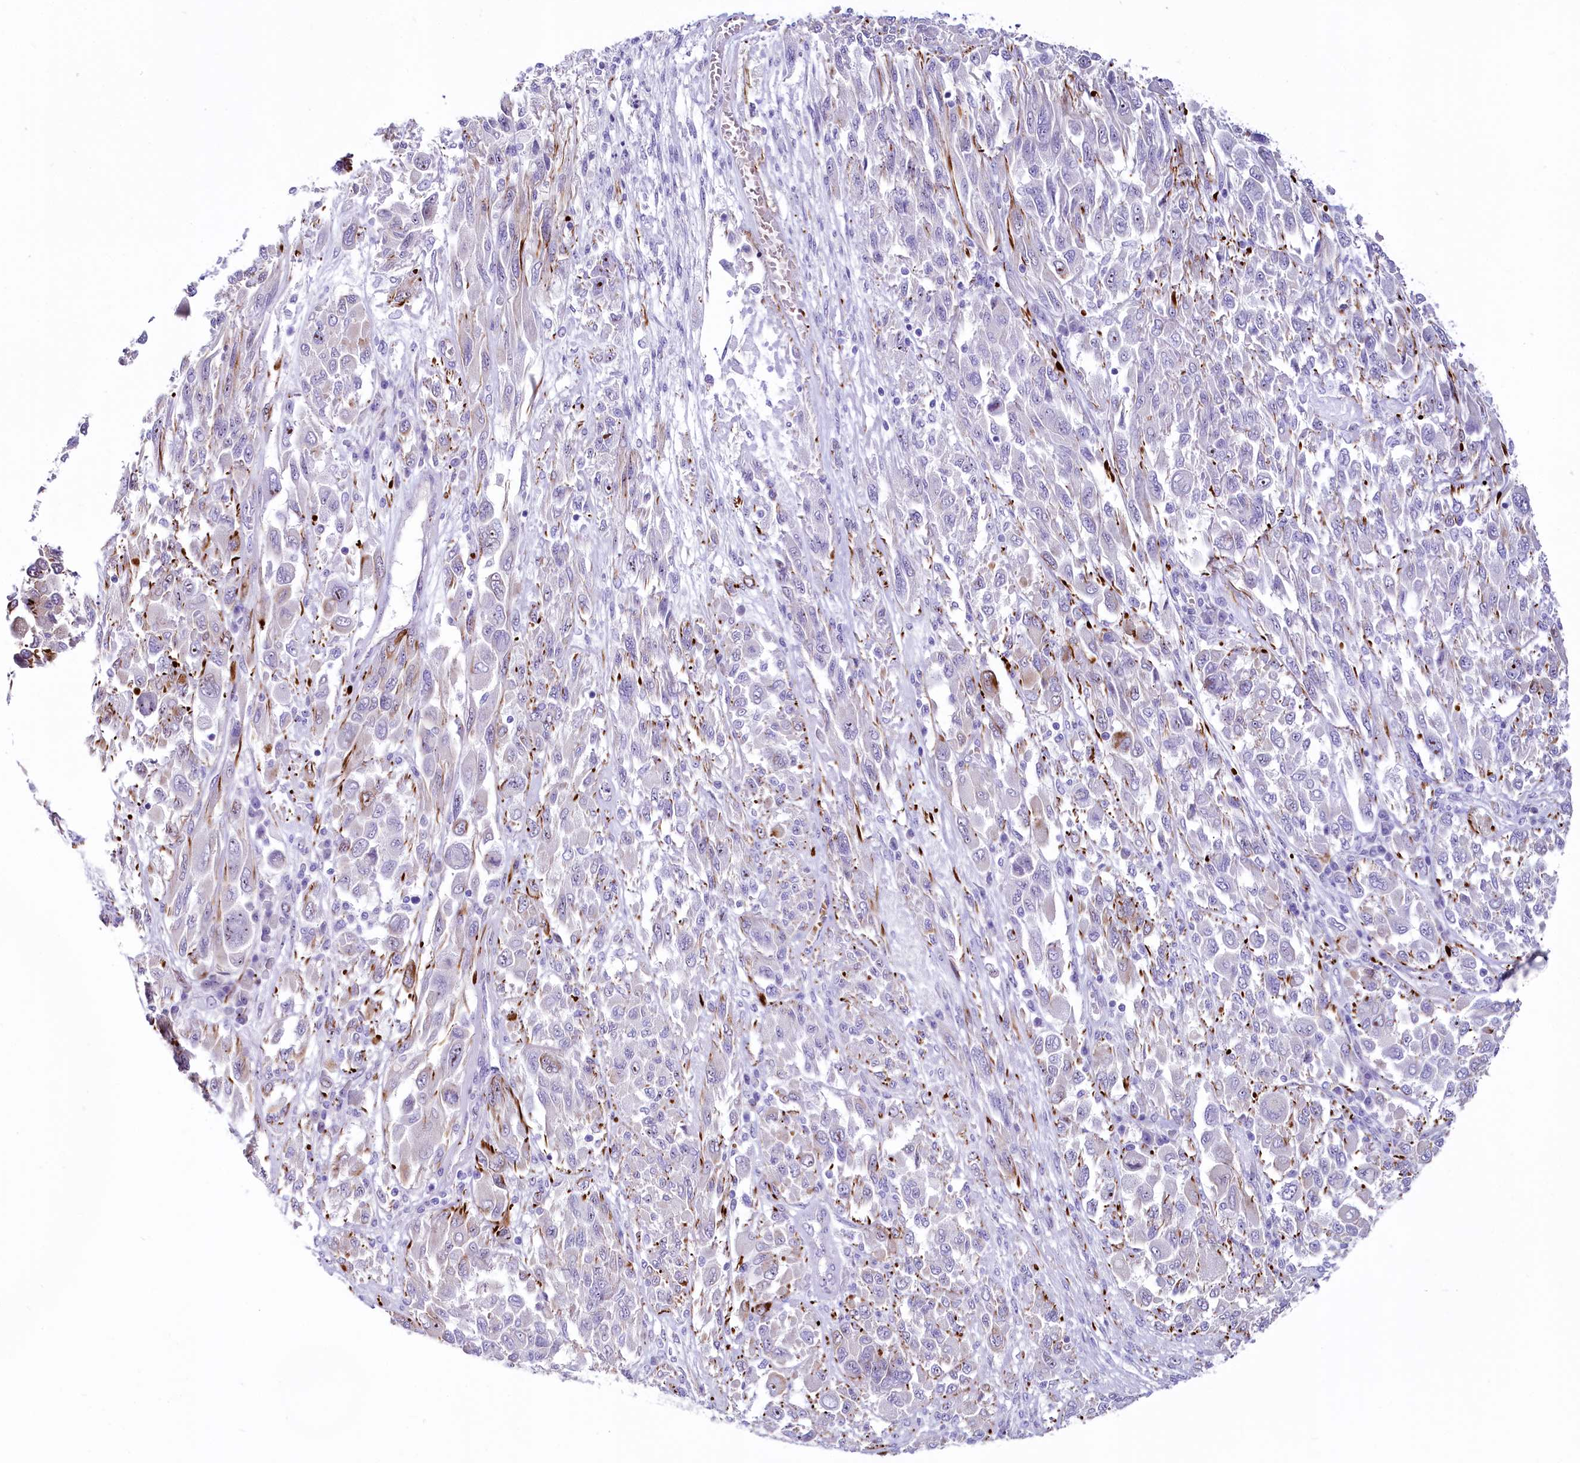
{"staining": {"intensity": "negative", "quantity": "none", "location": "none"}, "tissue": "melanoma", "cell_type": "Tumor cells", "image_type": "cancer", "snomed": [{"axis": "morphology", "description": "Malignant melanoma, NOS"}, {"axis": "topography", "description": "Skin"}], "caption": "A micrograph of human melanoma is negative for staining in tumor cells. (DAB immunohistochemistry (IHC) with hematoxylin counter stain).", "gene": "SH3TC2", "patient": {"sex": "female", "age": 91}}